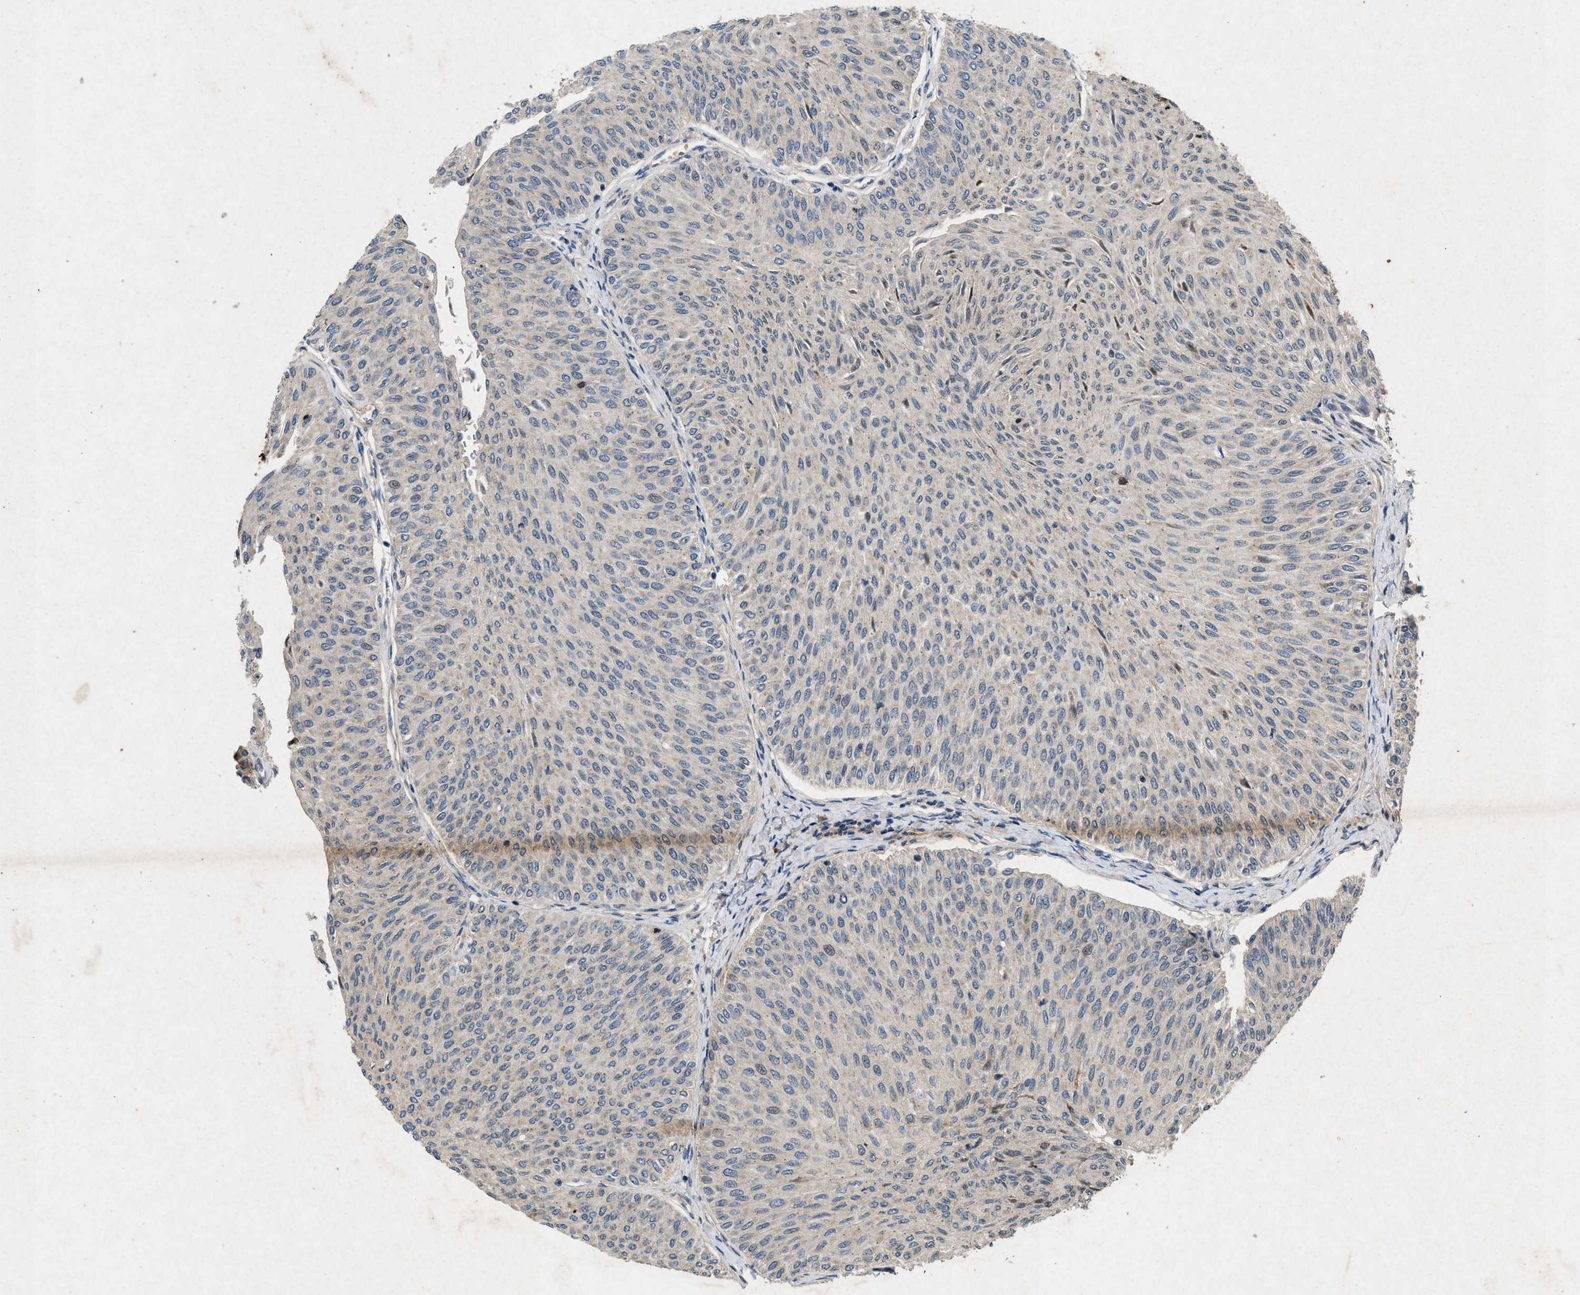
{"staining": {"intensity": "negative", "quantity": "none", "location": "none"}, "tissue": "urothelial cancer", "cell_type": "Tumor cells", "image_type": "cancer", "snomed": [{"axis": "morphology", "description": "Urothelial carcinoma, Low grade"}, {"axis": "topography", "description": "Urinary bladder"}], "caption": "Urothelial cancer stained for a protein using immunohistochemistry (IHC) reveals no positivity tumor cells.", "gene": "PRKG2", "patient": {"sex": "male", "age": 78}}